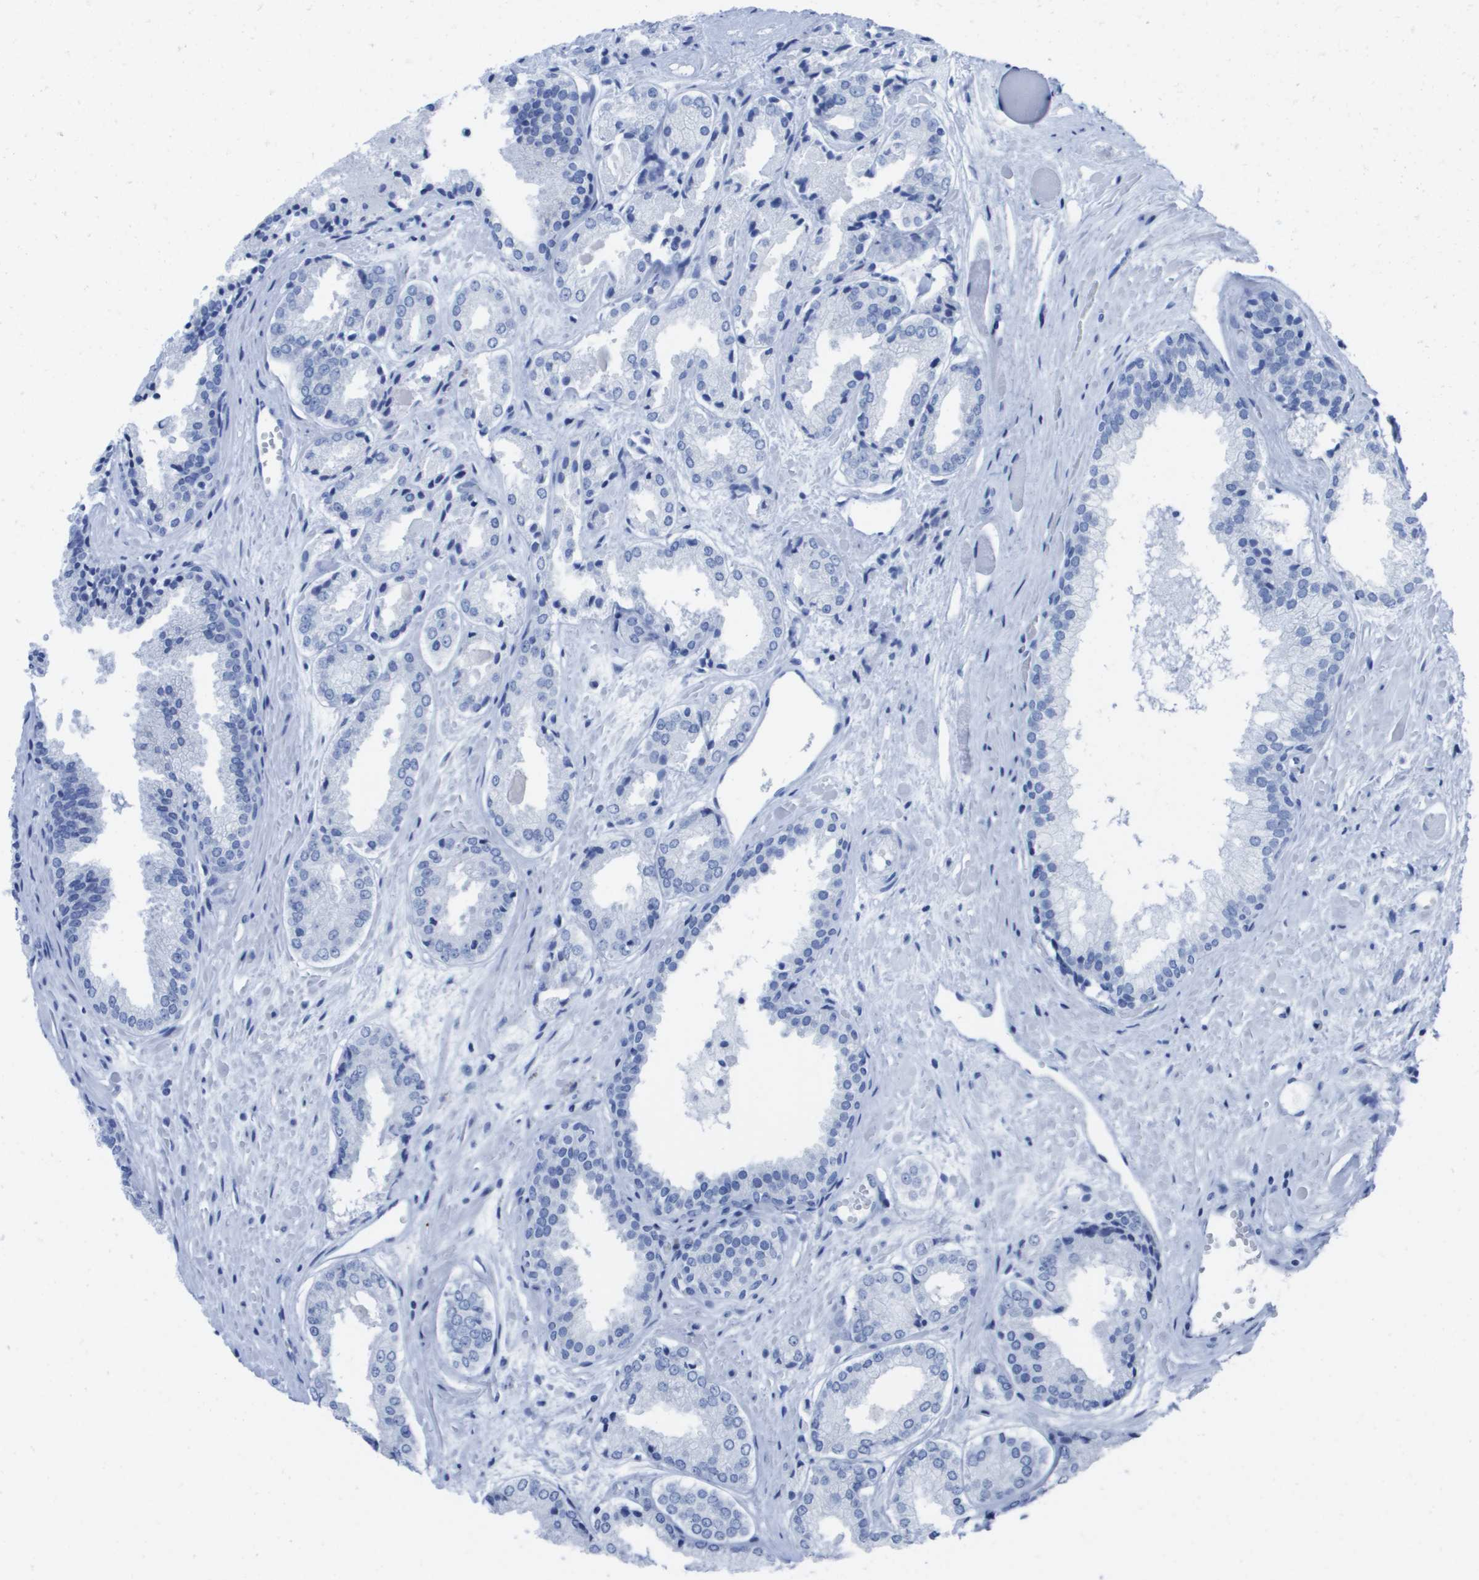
{"staining": {"intensity": "negative", "quantity": "none", "location": "none"}, "tissue": "prostate cancer", "cell_type": "Tumor cells", "image_type": "cancer", "snomed": [{"axis": "morphology", "description": "Adenocarcinoma, Low grade"}, {"axis": "topography", "description": "Prostate"}], "caption": "Immunohistochemical staining of prostate adenocarcinoma (low-grade) shows no significant expression in tumor cells.", "gene": "KCNA3", "patient": {"sex": "male", "age": 57}}